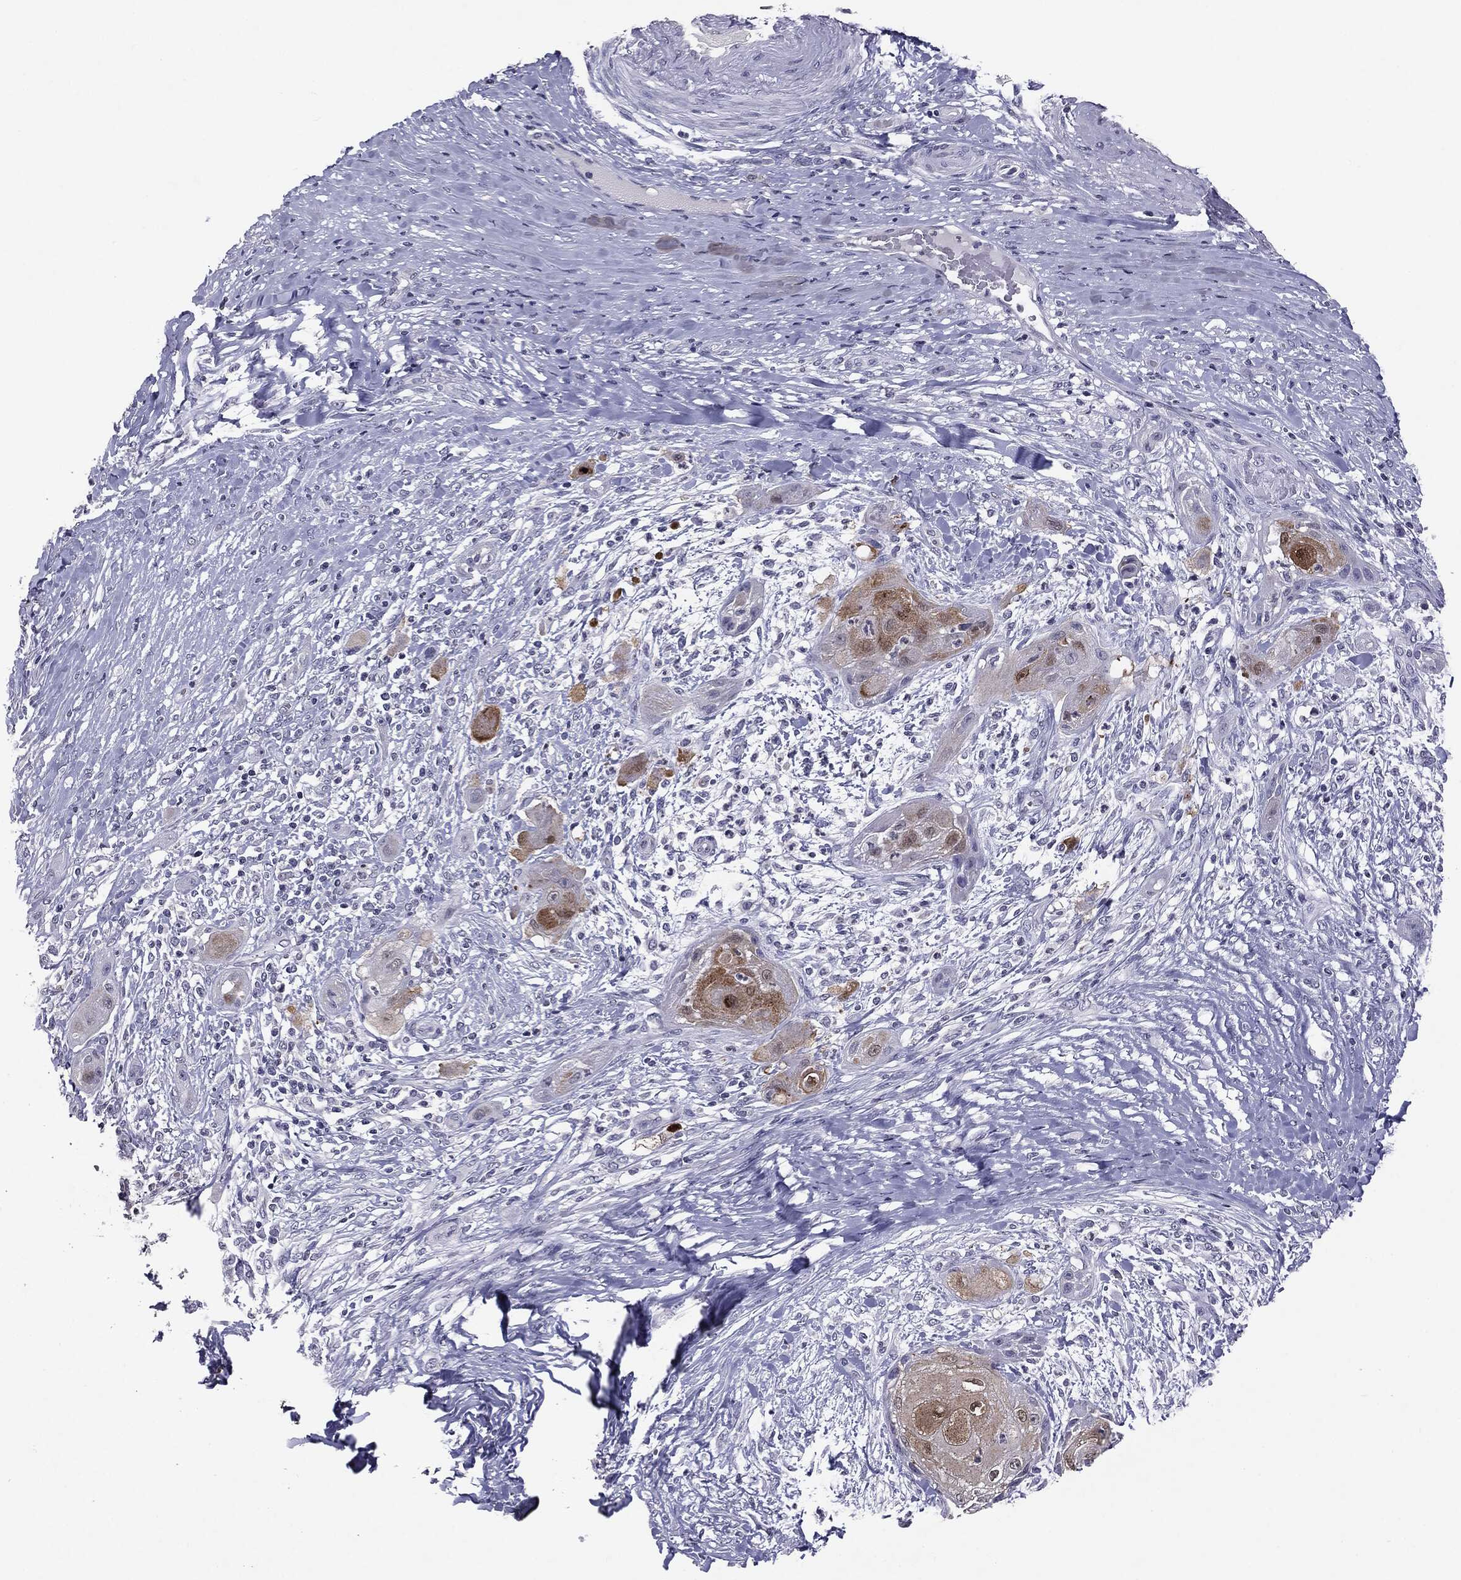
{"staining": {"intensity": "moderate", "quantity": "<25%", "location": "cytoplasmic/membranous,nuclear"}, "tissue": "skin cancer", "cell_type": "Tumor cells", "image_type": "cancer", "snomed": [{"axis": "morphology", "description": "Squamous cell carcinoma, NOS"}, {"axis": "topography", "description": "Skin"}], "caption": "Tumor cells demonstrate low levels of moderate cytoplasmic/membranous and nuclear positivity in approximately <25% of cells in human skin squamous cell carcinoma.", "gene": "SERPINB4", "patient": {"sex": "male", "age": 62}}